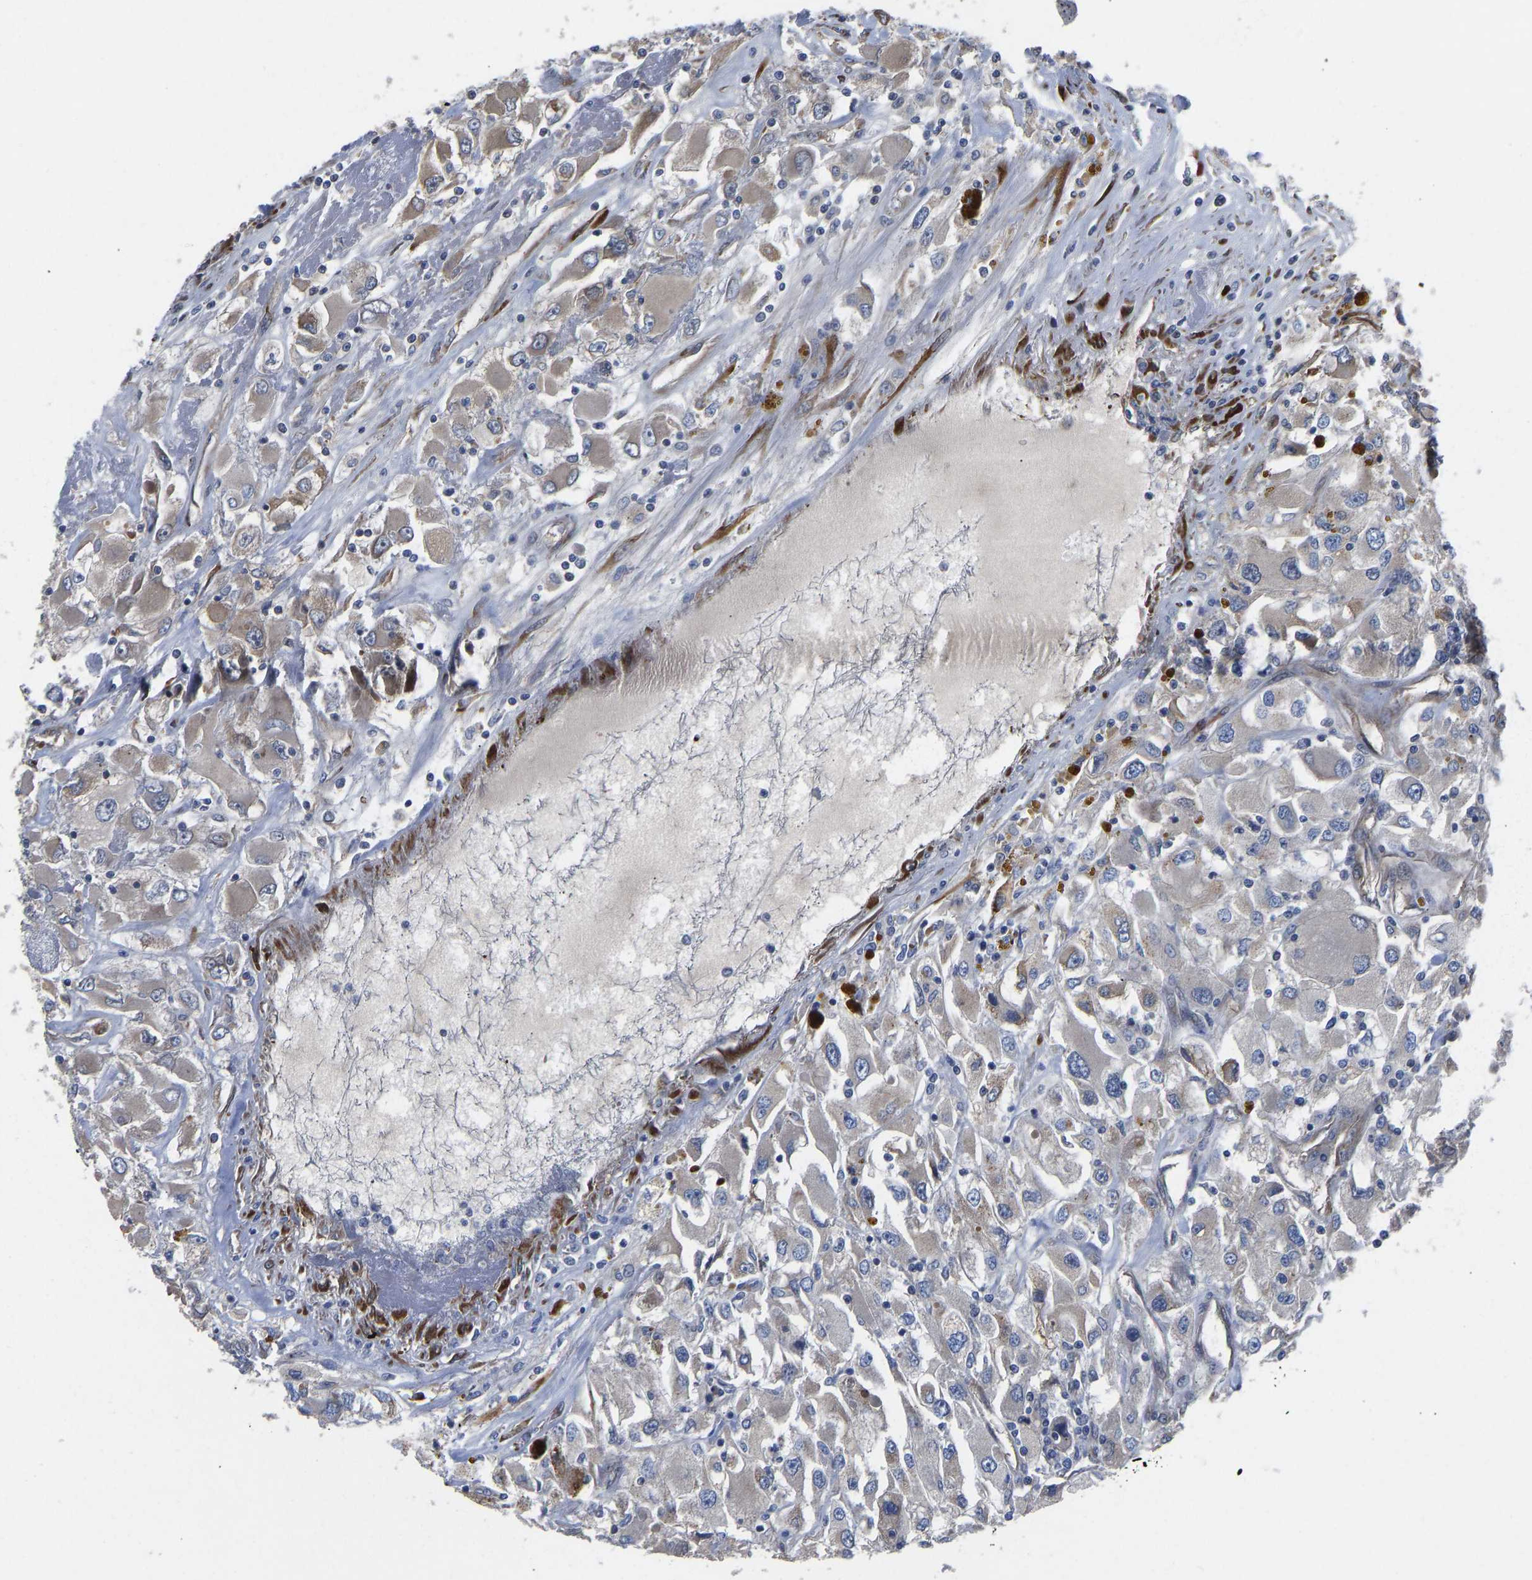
{"staining": {"intensity": "moderate", "quantity": "<25%", "location": "cytoplasmic/membranous"}, "tissue": "renal cancer", "cell_type": "Tumor cells", "image_type": "cancer", "snomed": [{"axis": "morphology", "description": "Adenocarcinoma, NOS"}, {"axis": "topography", "description": "Kidney"}], "caption": "Immunohistochemical staining of renal cancer (adenocarcinoma) reveals moderate cytoplasmic/membranous protein expression in approximately <25% of tumor cells. The staining is performed using DAB brown chromogen to label protein expression. The nuclei are counter-stained blue using hematoxylin.", "gene": "FRRS1", "patient": {"sex": "female", "age": 52}}